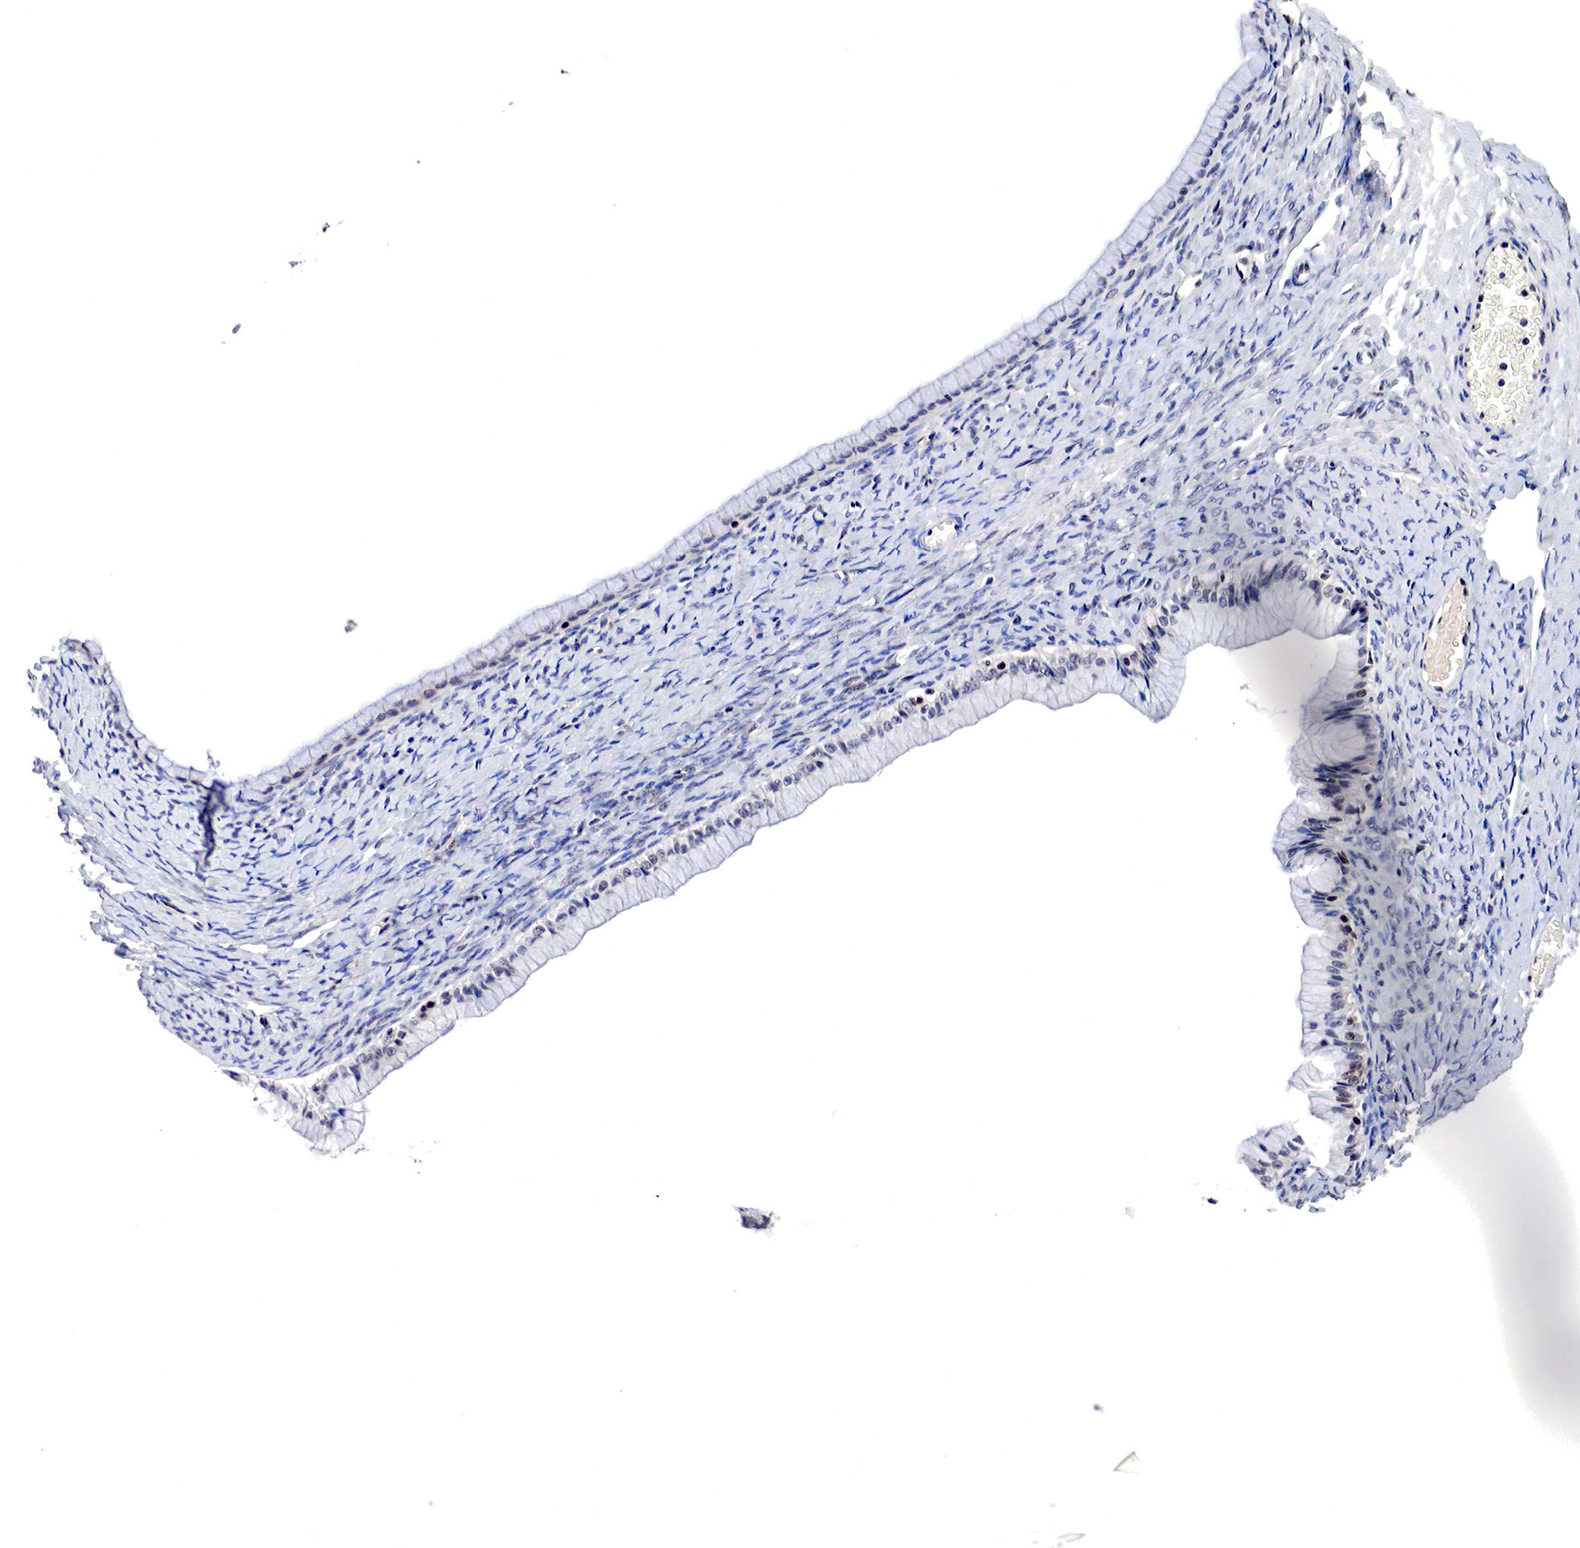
{"staining": {"intensity": "strong", "quantity": ">75%", "location": "nuclear"}, "tissue": "ovarian cancer", "cell_type": "Tumor cells", "image_type": "cancer", "snomed": [{"axis": "morphology", "description": "Cystadenocarcinoma, mucinous, NOS"}, {"axis": "topography", "description": "Ovary"}], "caption": "A brown stain shows strong nuclear expression of a protein in human ovarian cancer (mucinous cystadenocarcinoma) tumor cells. Using DAB (brown) and hematoxylin (blue) stains, captured at high magnification using brightfield microscopy.", "gene": "DACH2", "patient": {"sex": "female", "age": 25}}